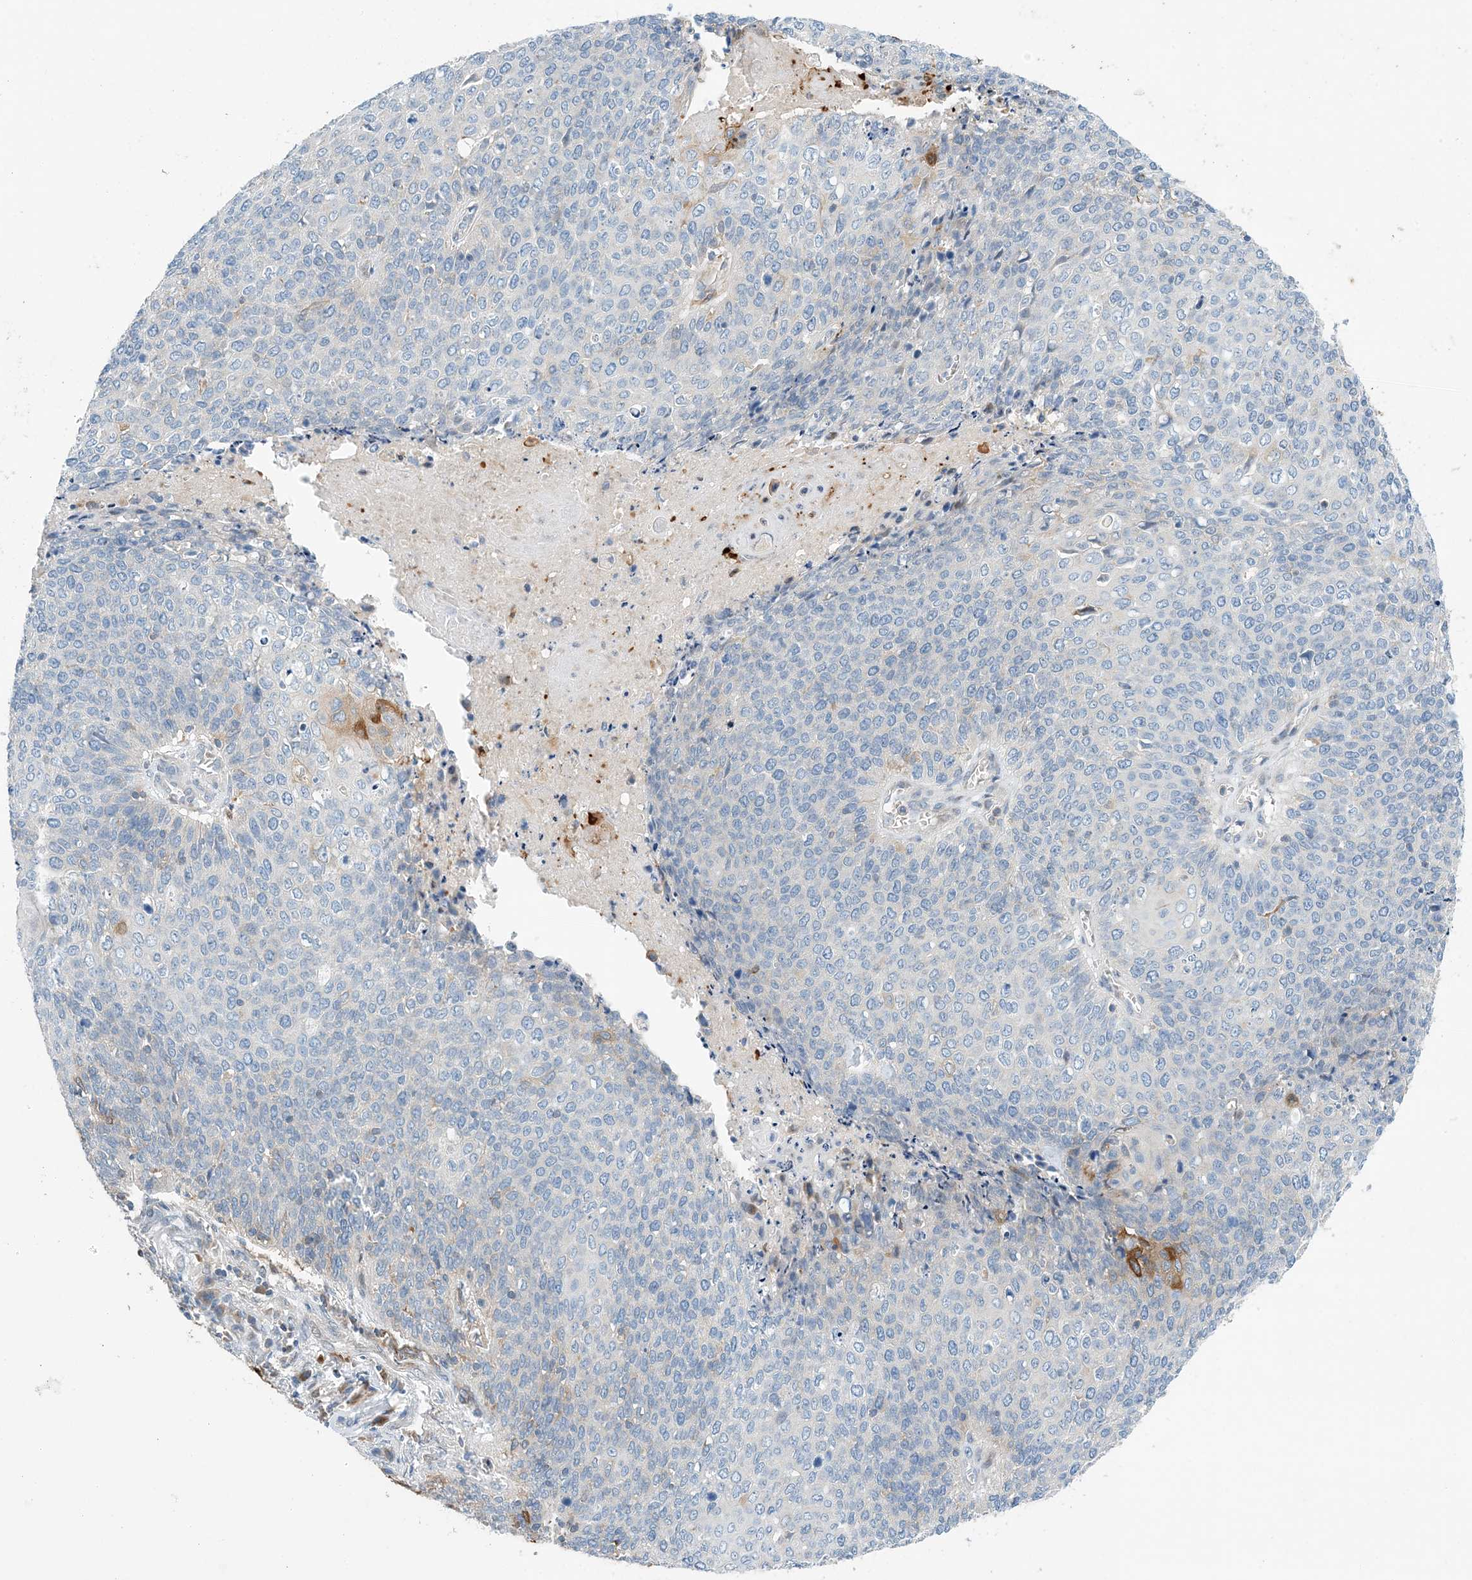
{"staining": {"intensity": "negative", "quantity": "none", "location": "none"}, "tissue": "cervical cancer", "cell_type": "Tumor cells", "image_type": "cancer", "snomed": [{"axis": "morphology", "description": "Squamous cell carcinoma, NOS"}, {"axis": "topography", "description": "Cervix"}], "caption": "IHC of cervical cancer exhibits no expression in tumor cells.", "gene": "PCDHA2", "patient": {"sex": "female", "age": 39}}